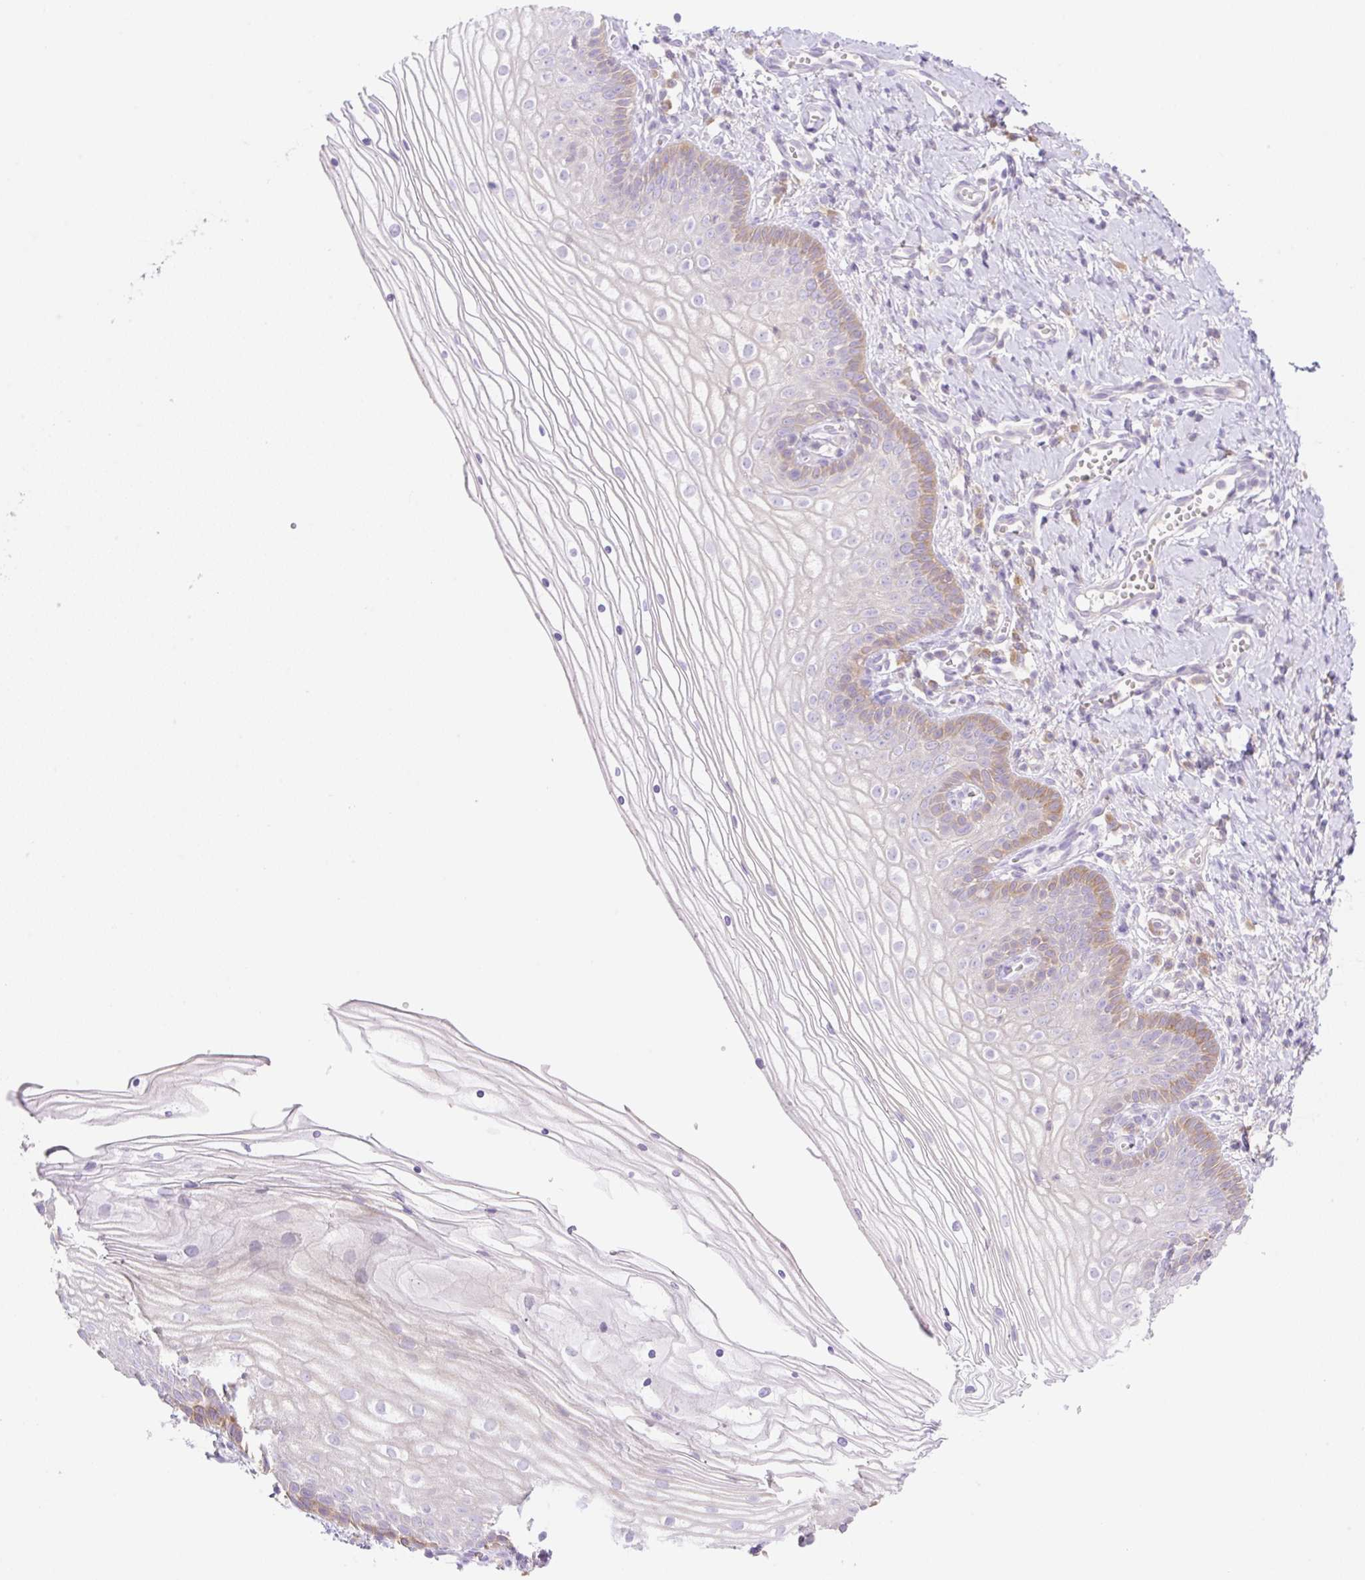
{"staining": {"intensity": "weak", "quantity": "<25%", "location": "cytoplasmic/membranous"}, "tissue": "vagina", "cell_type": "Squamous epithelial cells", "image_type": "normal", "snomed": [{"axis": "morphology", "description": "Normal tissue, NOS"}, {"axis": "topography", "description": "Vagina"}], "caption": "IHC photomicrograph of normal vagina: vagina stained with DAB (3,3'-diaminobenzidine) demonstrates no significant protein expression in squamous epithelial cells.", "gene": "DENND5A", "patient": {"sex": "female", "age": 56}}